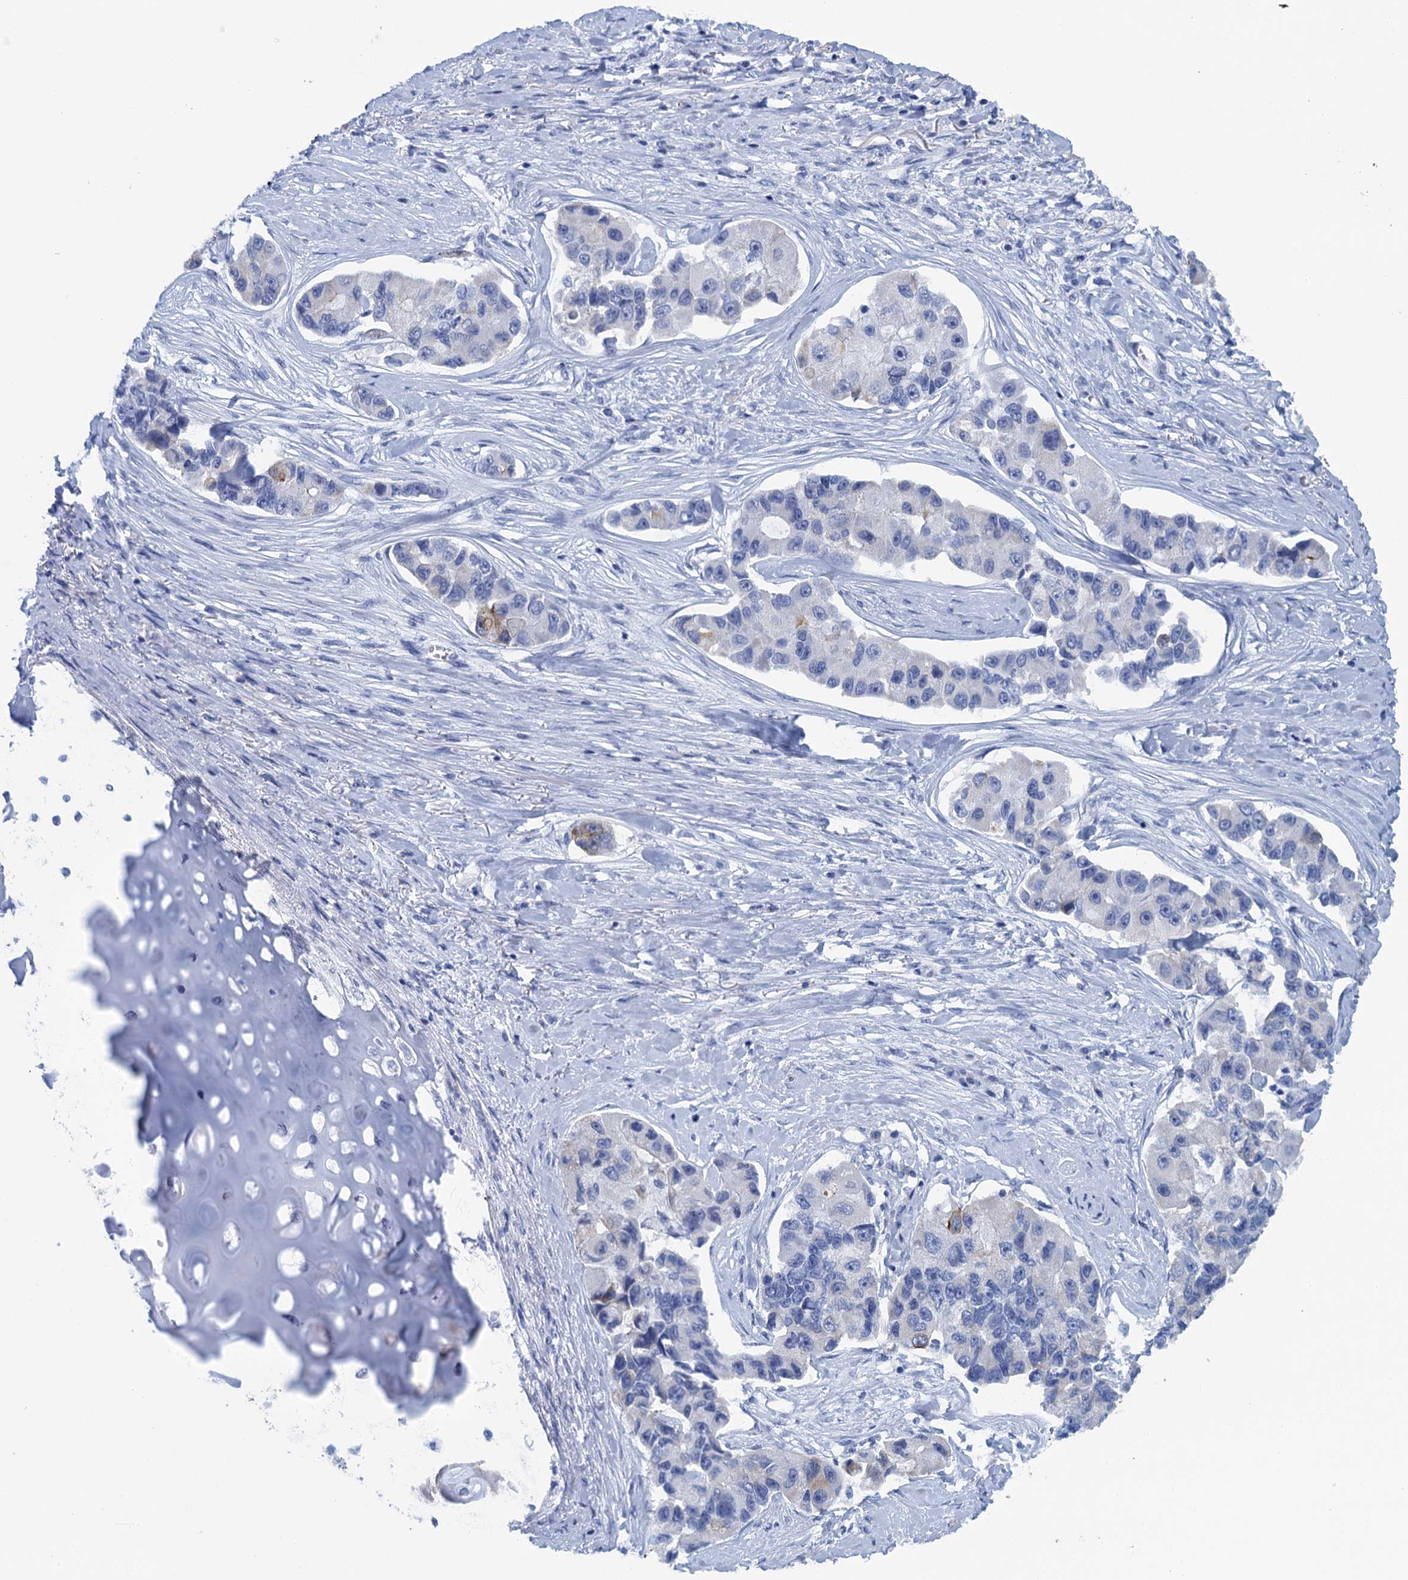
{"staining": {"intensity": "moderate", "quantity": "<25%", "location": "cytoplasmic/membranous"}, "tissue": "lung cancer", "cell_type": "Tumor cells", "image_type": "cancer", "snomed": [{"axis": "morphology", "description": "Adenocarcinoma, NOS"}, {"axis": "topography", "description": "Lung"}], "caption": "Lung cancer (adenocarcinoma) stained with DAB (3,3'-diaminobenzidine) IHC exhibits low levels of moderate cytoplasmic/membranous expression in about <25% of tumor cells. The staining was performed using DAB, with brown indicating positive protein expression. Nuclei are stained blue with hematoxylin.", "gene": "SCEL", "patient": {"sex": "female", "age": 54}}